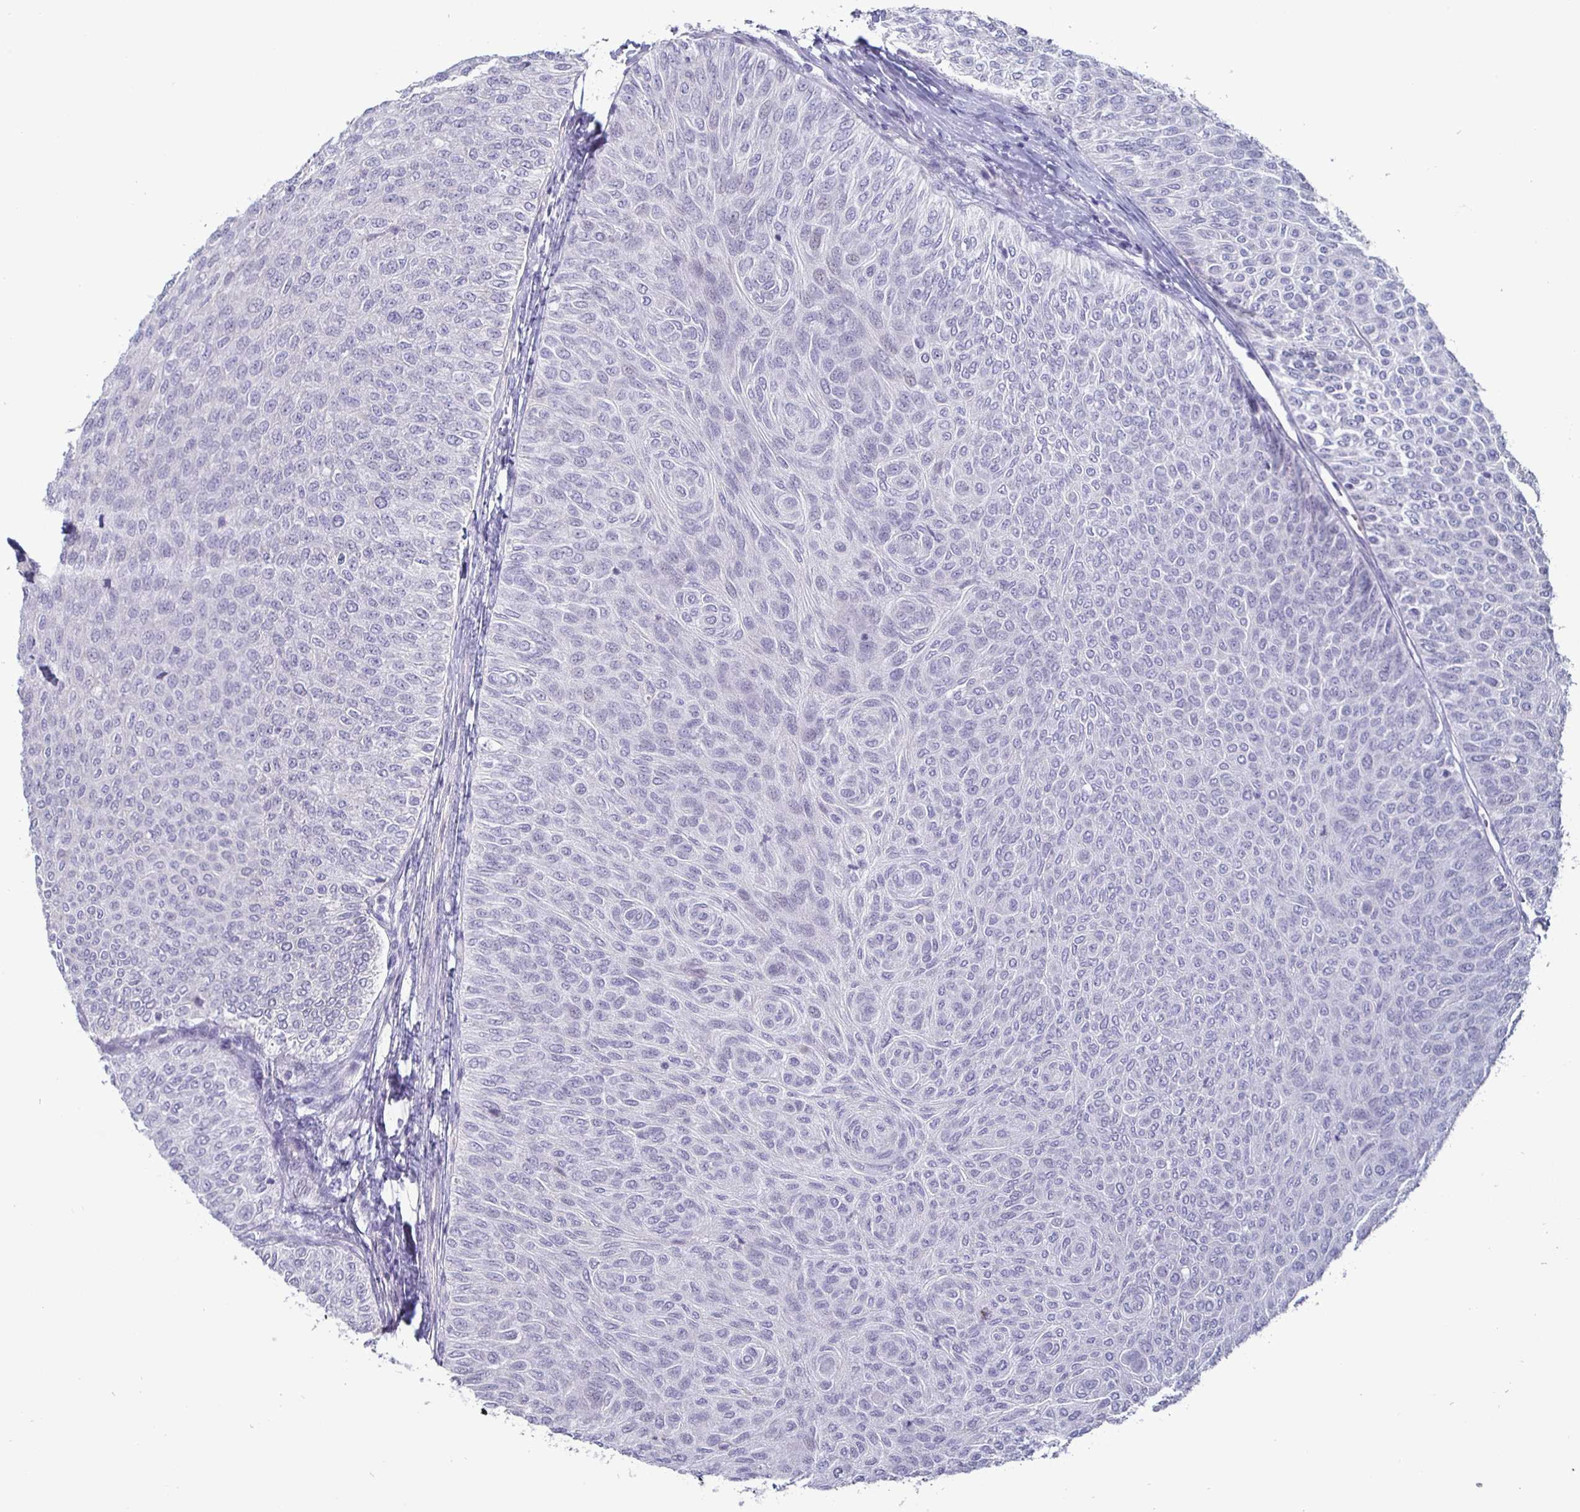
{"staining": {"intensity": "negative", "quantity": "none", "location": "none"}, "tissue": "urothelial cancer", "cell_type": "Tumor cells", "image_type": "cancer", "snomed": [{"axis": "morphology", "description": "Urothelial carcinoma, Low grade"}, {"axis": "topography", "description": "Urinary bladder"}], "caption": "This is an immunohistochemistry photomicrograph of human urothelial cancer. There is no positivity in tumor cells.", "gene": "OOSP2", "patient": {"sex": "male", "age": 78}}